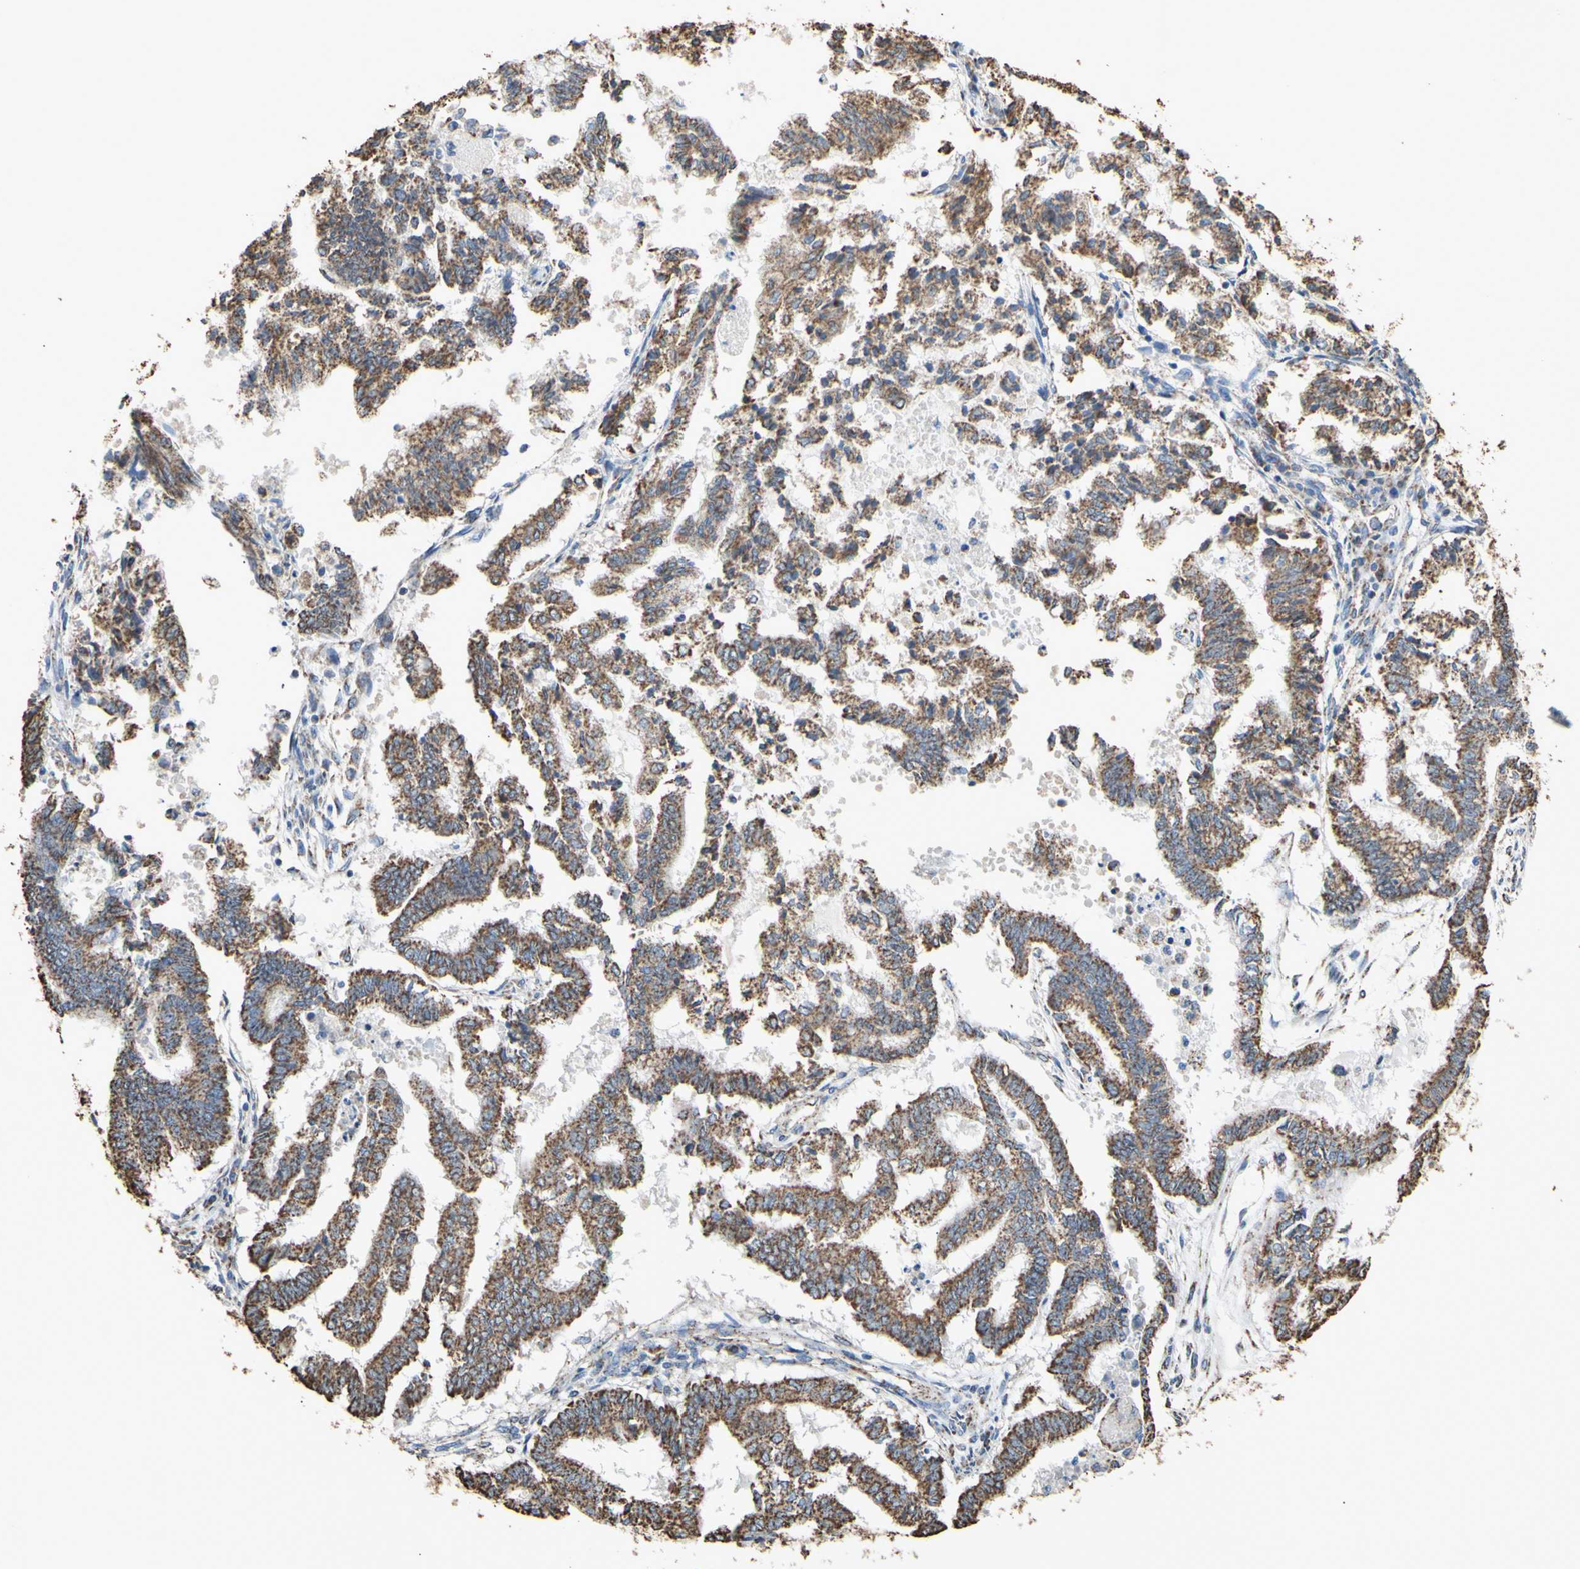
{"staining": {"intensity": "moderate", "quantity": ">75%", "location": "cytoplasmic/membranous"}, "tissue": "endometrial cancer", "cell_type": "Tumor cells", "image_type": "cancer", "snomed": [{"axis": "morphology", "description": "Necrosis, NOS"}, {"axis": "morphology", "description": "Adenocarcinoma, NOS"}, {"axis": "topography", "description": "Endometrium"}], "caption": "Tumor cells exhibit medium levels of moderate cytoplasmic/membranous expression in about >75% of cells in human endometrial adenocarcinoma.", "gene": "CMKLR2", "patient": {"sex": "female", "age": 79}}